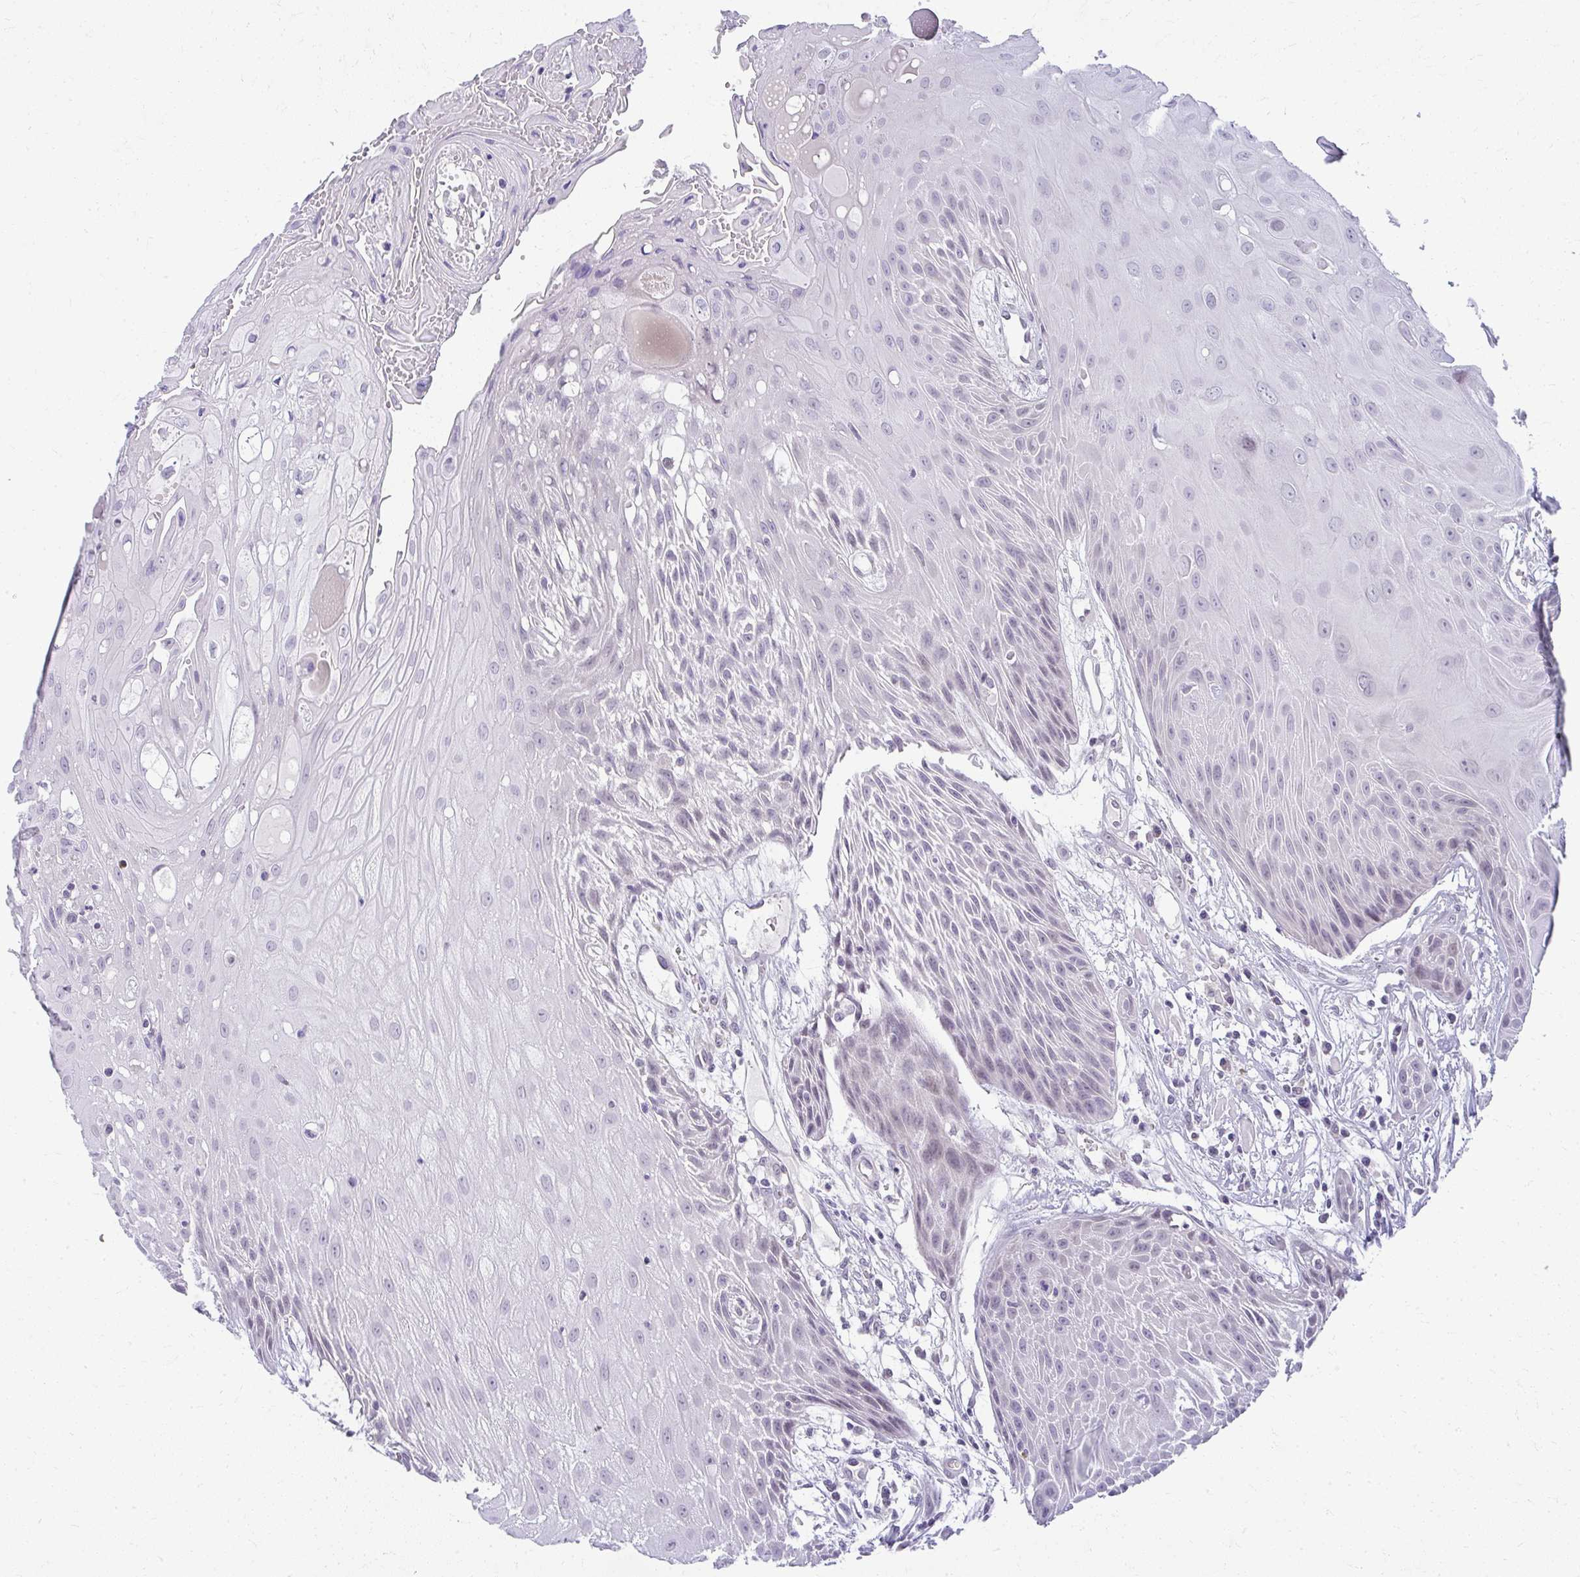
{"staining": {"intensity": "negative", "quantity": "none", "location": "none"}, "tissue": "head and neck cancer", "cell_type": "Tumor cells", "image_type": "cancer", "snomed": [{"axis": "morphology", "description": "Squamous cell carcinoma, NOS"}, {"axis": "topography", "description": "Head-Neck"}], "caption": "High power microscopy image of an IHC photomicrograph of head and neck squamous cell carcinoma, revealing no significant positivity in tumor cells. (DAB immunohistochemistry (IHC) with hematoxylin counter stain).", "gene": "TEX33", "patient": {"sex": "female", "age": 73}}